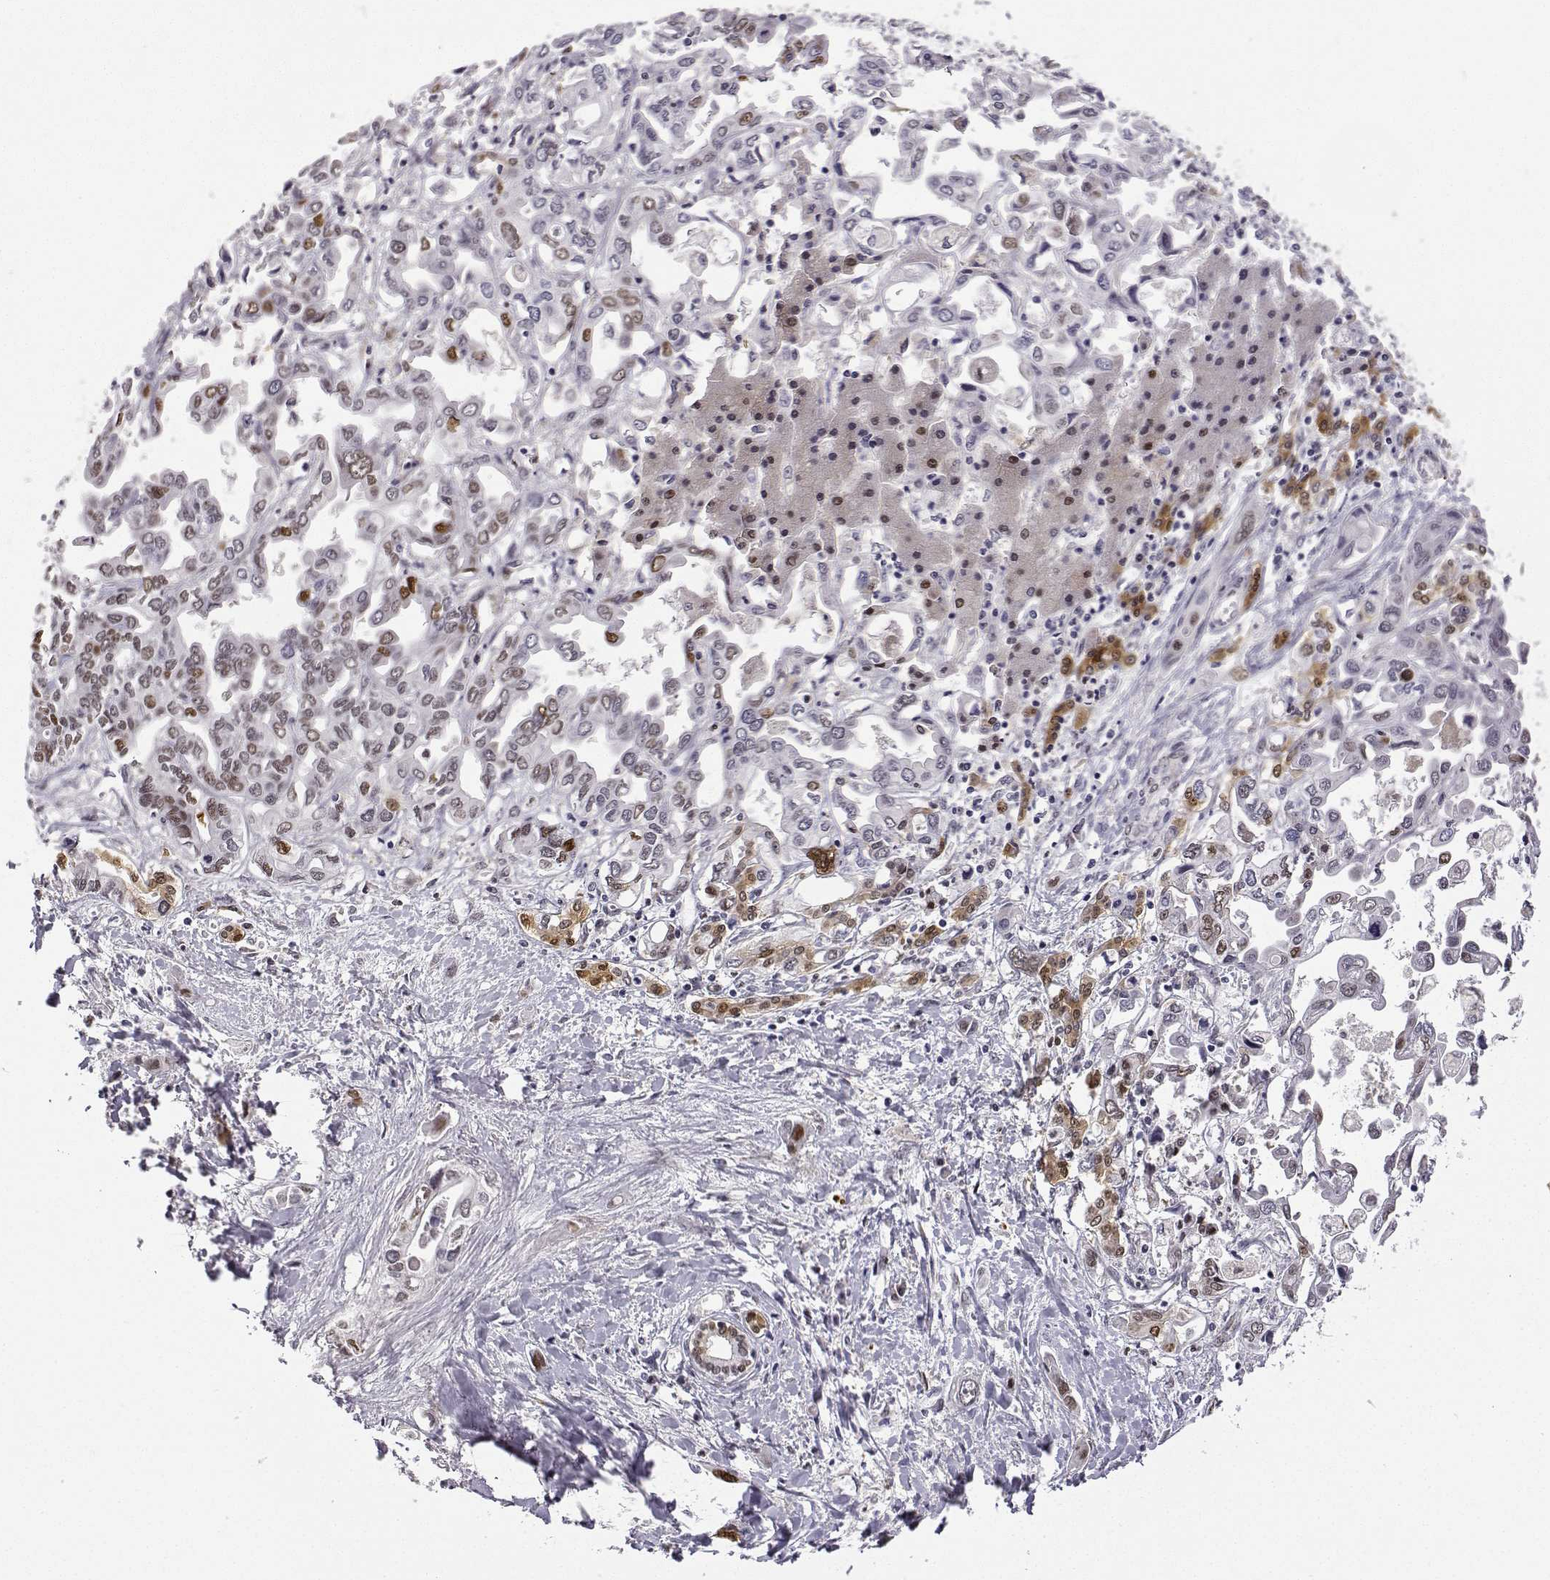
{"staining": {"intensity": "weak", "quantity": "25%-75%", "location": "nuclear"}, "tissue": "liver cancer", "cell_type": "Tumor cells", "image_type": "cancer", "snomed": [{"axis": "morphology", "description": "Cholangiocarcinoma"}, {"axis": "topography", "description": "Liver"}], "caption": "Tumor cells demonstrate low levels of weak nuclear expression in approximately 25%-75% of cells in human cholangiocarcinoma (liver).", "gene": "PHGDH", "patient": {"sex": "female", "age": 64}}